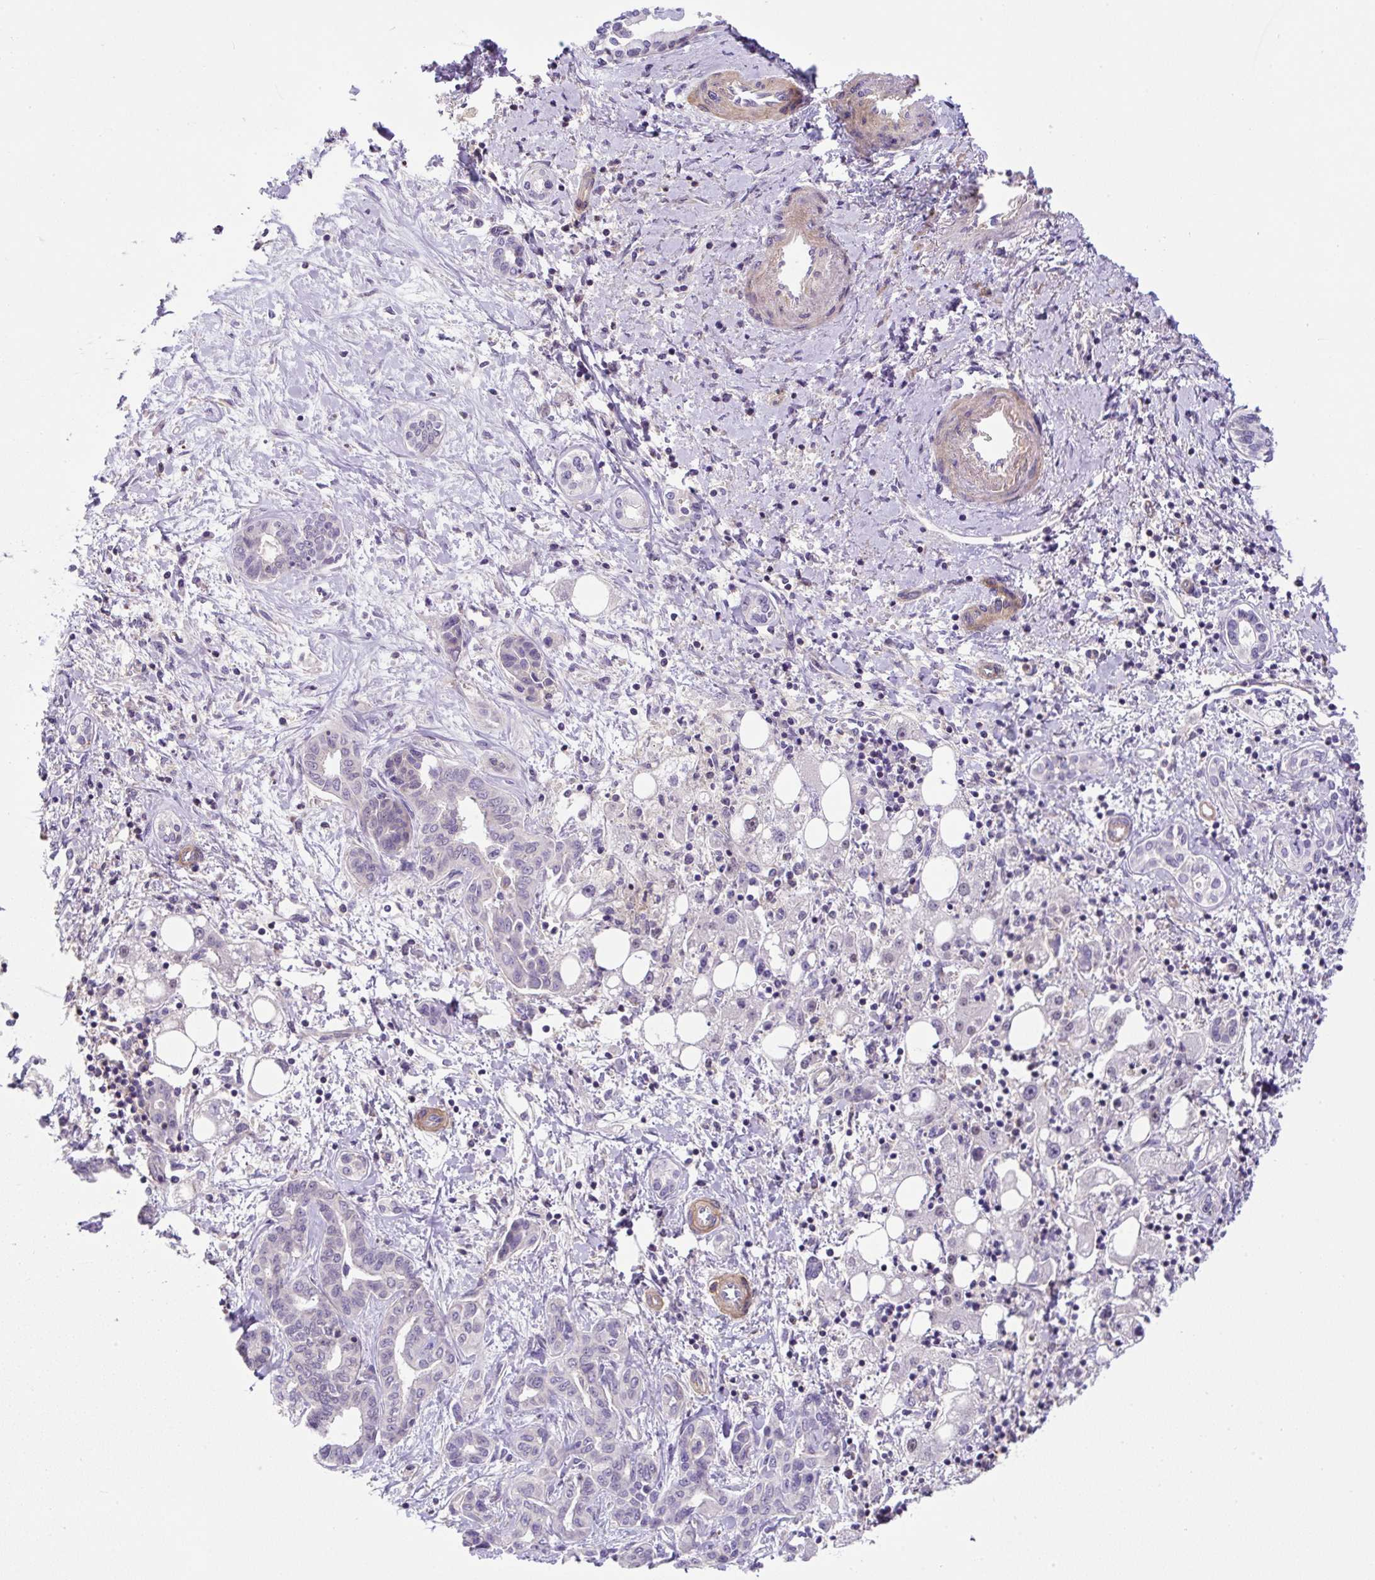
{"staining": {"intensity": "negative", "quantity": "none", "location": "none"}, "tissue": "liver cancer", "cell_type": "Tumor cells", "image_type": "cancer", "snomed": [{"axis": "morphology", "description": "Cholangiocarcinoma"}, {"axis": "topography", "description": "Liver"}], "caption": "Liver cancer was stained to show a protein in brown. There is no significant staining in tumor cells.", "gene": "NPTN", "patient": {"sex": "female", "age": 77}}